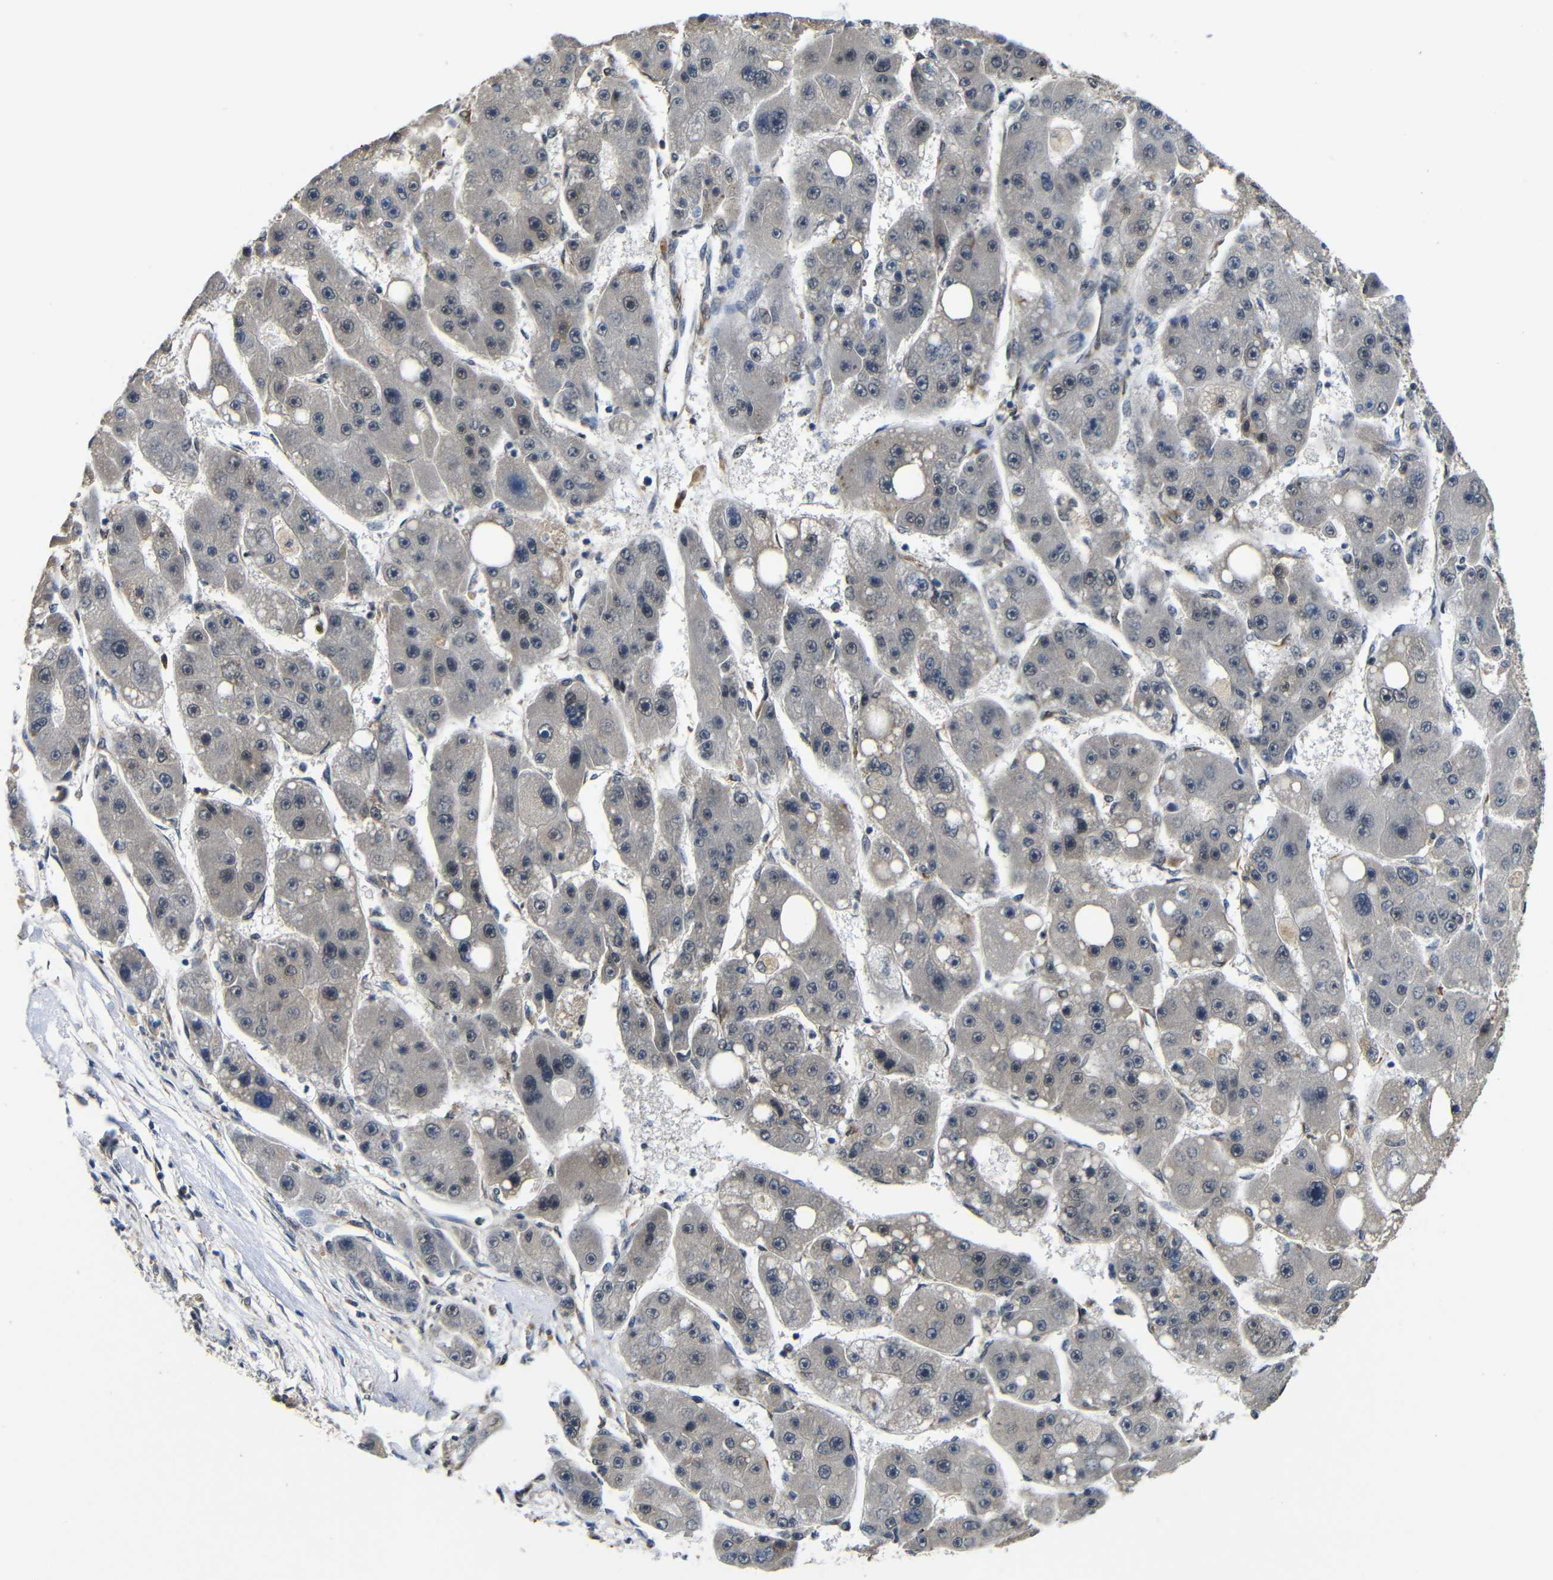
{"staining": {"intensity": "negative", "quantity": "none", "location": "none"}, "tissue": "liver cancer", "cell_type": "Tumor cells", "image_type": "cancer", "snomed": [{"axis": "morphology", "description": "Carcinoma, Hepatocellular, NOS"}, {"axis": "topography", "description": "Liver"}], "caption": "A histopathology image of liver cancer stained for a protein displays no brown staining in tumor cells.", "gene": "FAM172A", "patient": {"sex": "female", "age": 61}}